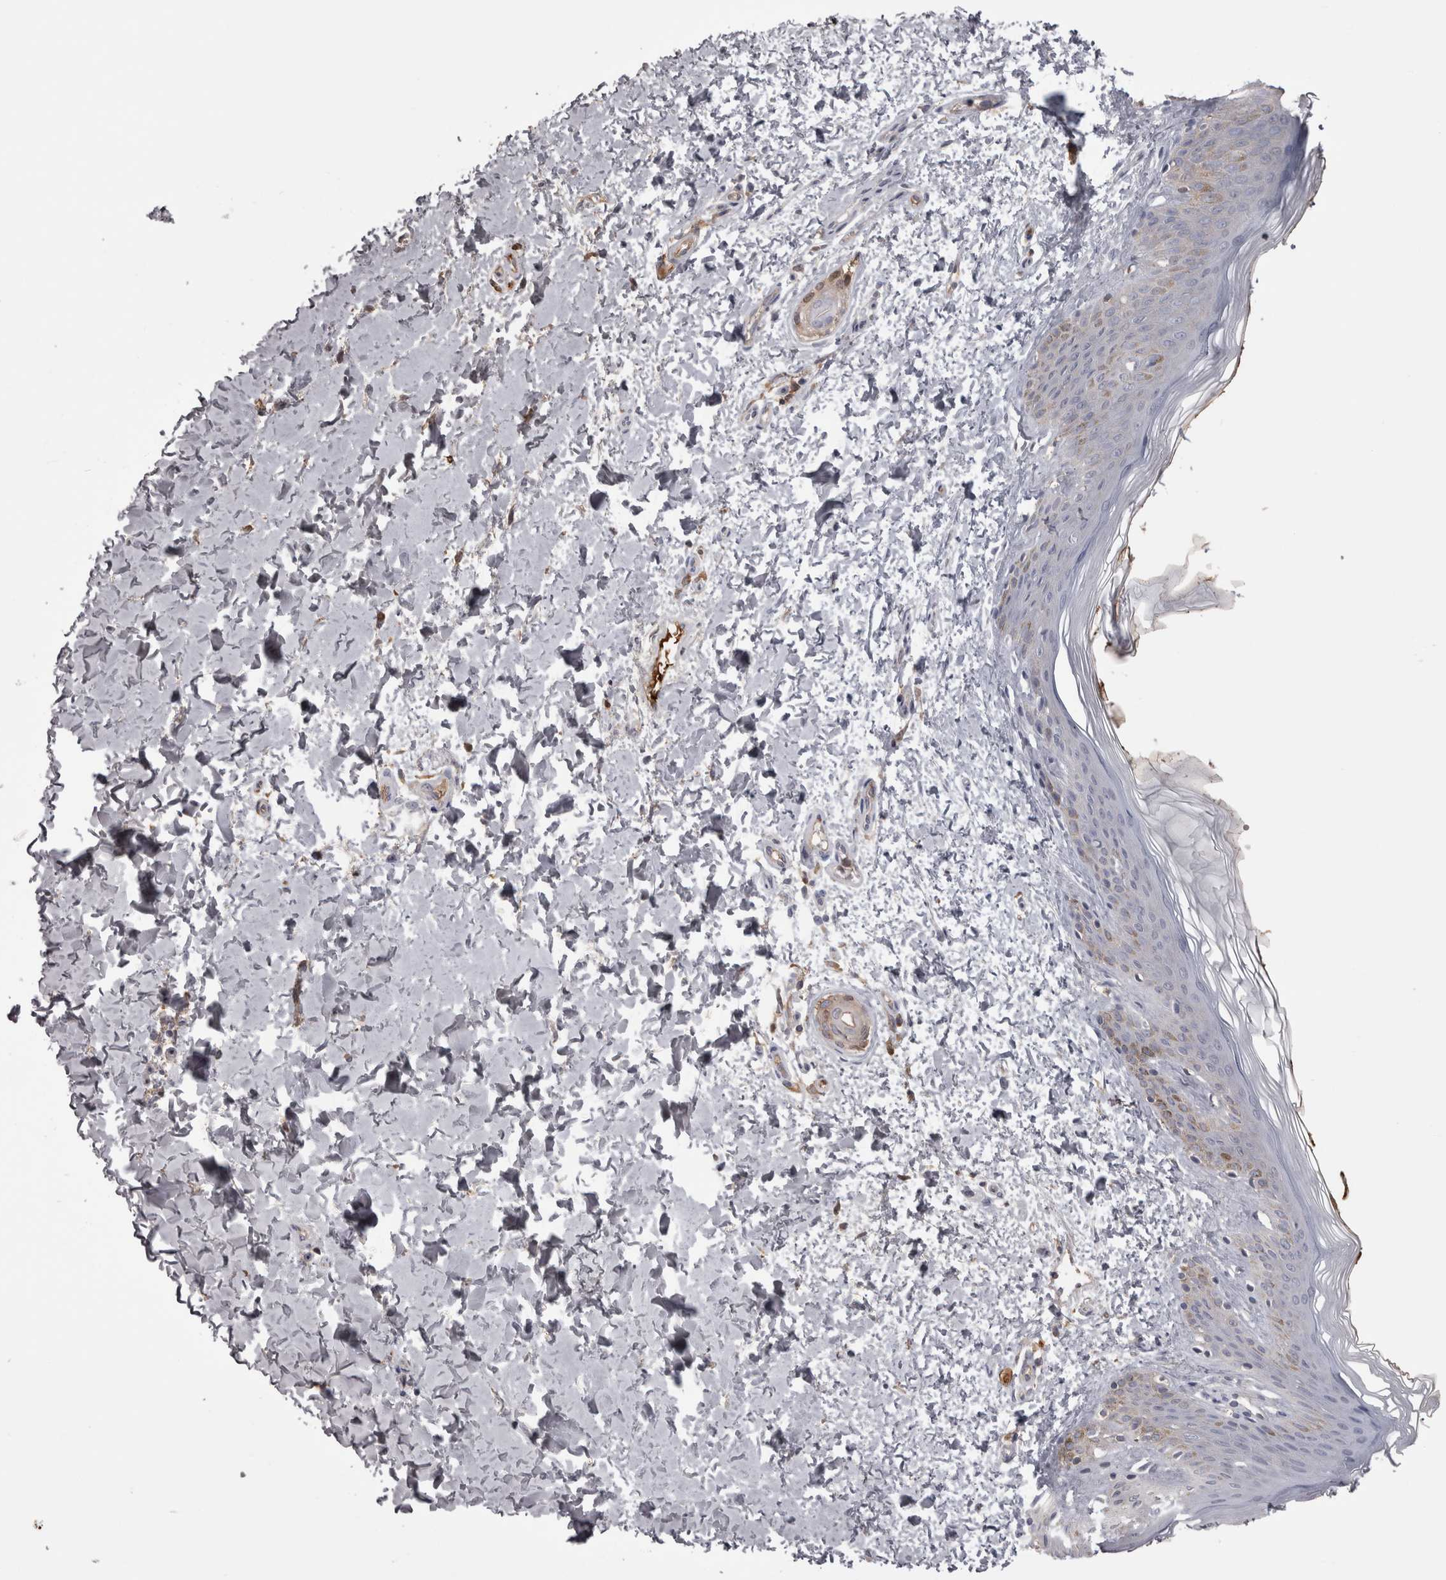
{"staining": {"intensity": "negative", "quantity": "none", "location": "none"}, "tissue": "skin", "cell_type": "Fibroblasts", "image_type": "normal", "snomed": [{"axis": "morphology", "description": "Normal tissue, NOS"}, {"axis": "morphology", "description": "Neoplasm, benign, NOS"}, {"axis": "topography", "description": "Skin"}, {"axis": "topography", "description": "Soft tissue"}], "caption": "This is a histopathology image of immunohistochemistry (IHC) staining of benign skin, which shows no positivity in fibroblasts. (Brightfield microscopy of DAB IHC at high magnification).", "gene": "SAA4", "patient": {"sex": "male", "age": 26}}